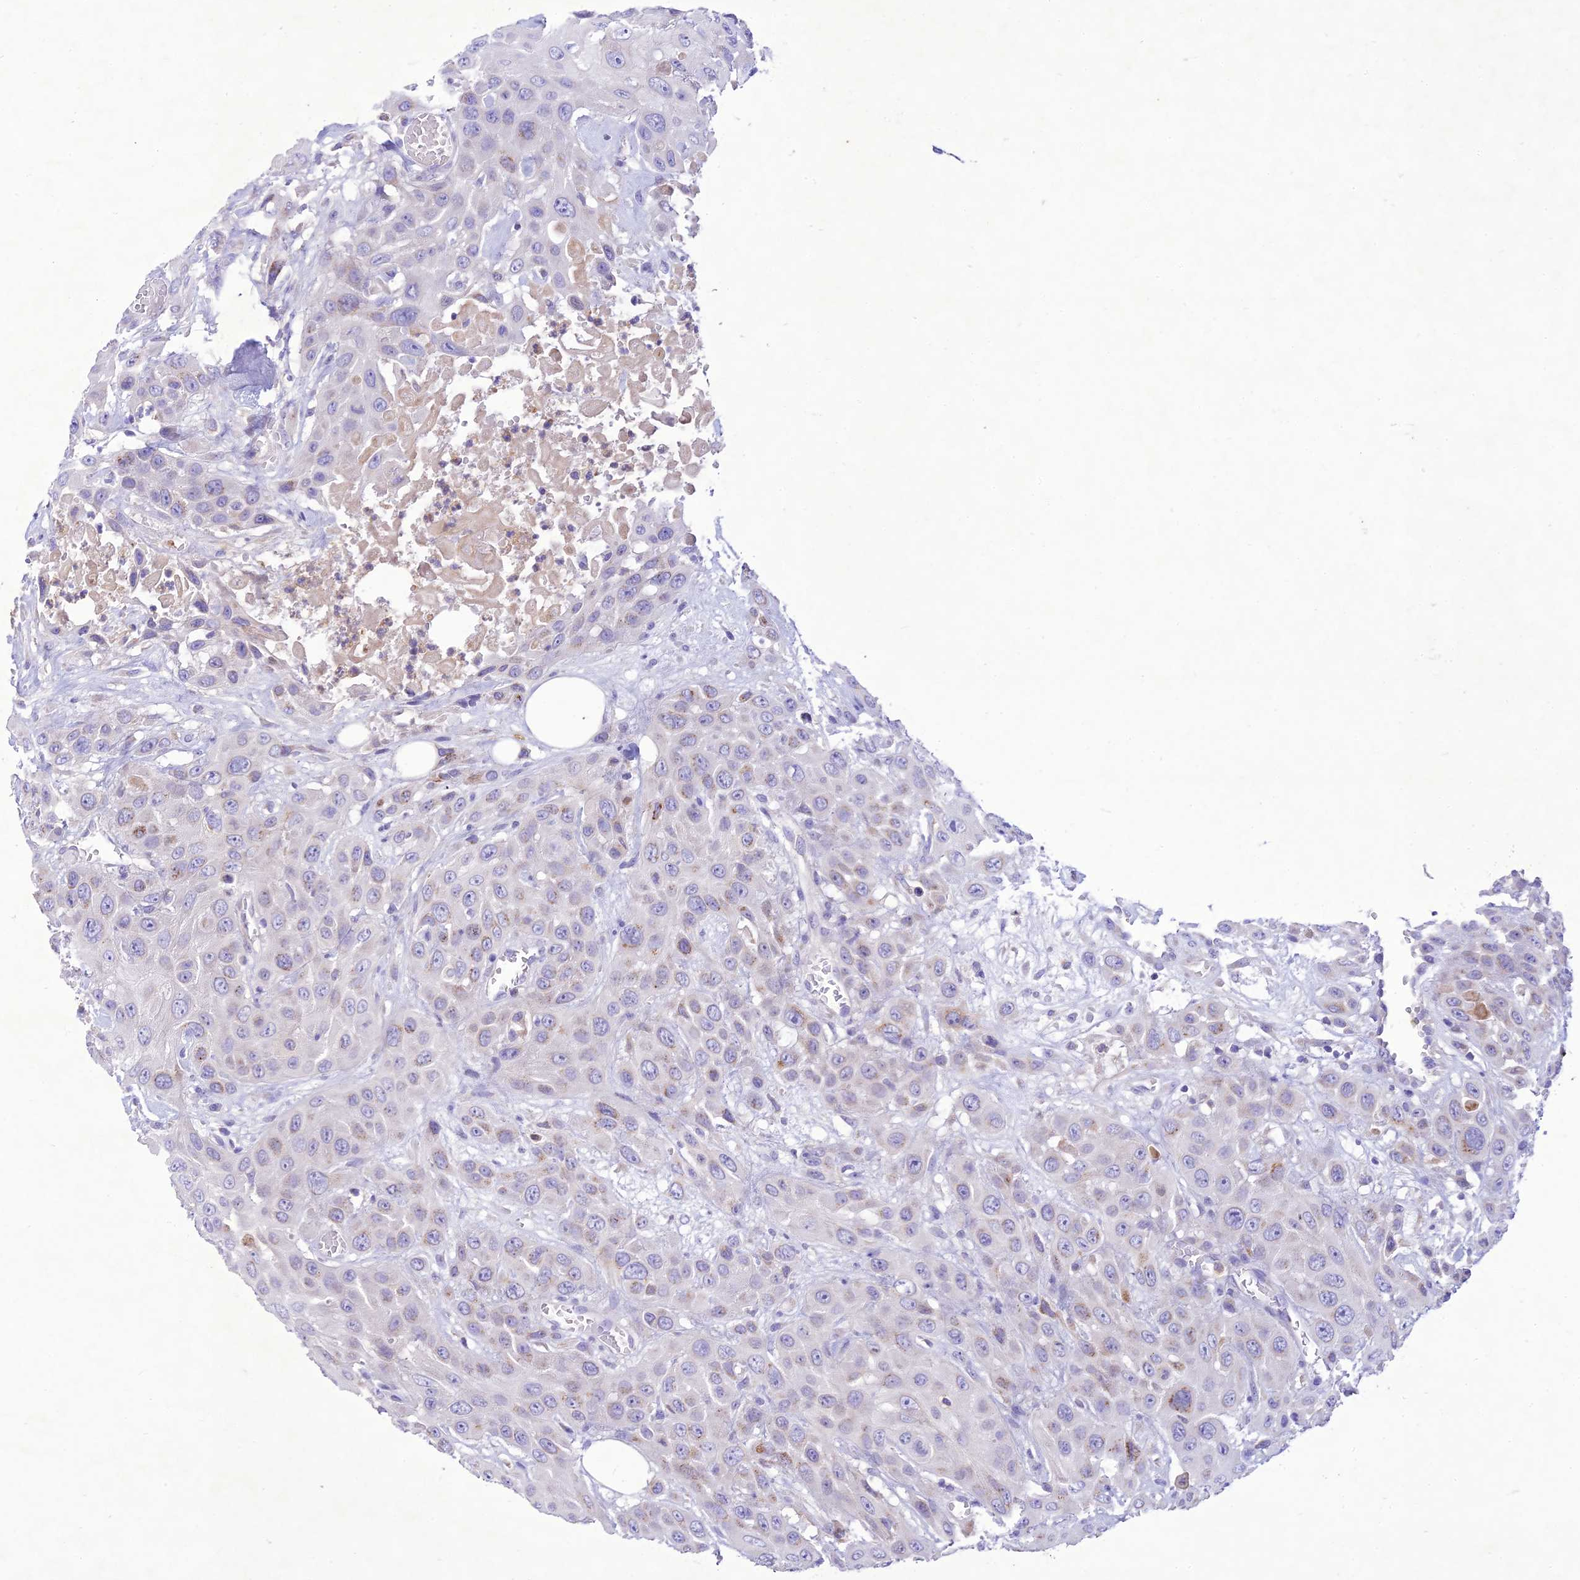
{"staining": {"intensity": "weak", "quantity": "<25%", "location": "cytoplasmic/membranous"}, "tissue": "head and neck cancer", "cell_type": "Tumor cells", "image_type": "cancer", "snomed": [{"axis": "morphology", "description": "Squamous cell carcinoma, NOS"}, {"axis": "topography", "description": "Head-Neck"}], "caption": "The micrograph shows no staining of tumor cells in head and neck squamous cell carcinoma.", "gene": "SLC13A5", "patient": {"sex": "male", "age": 81}}